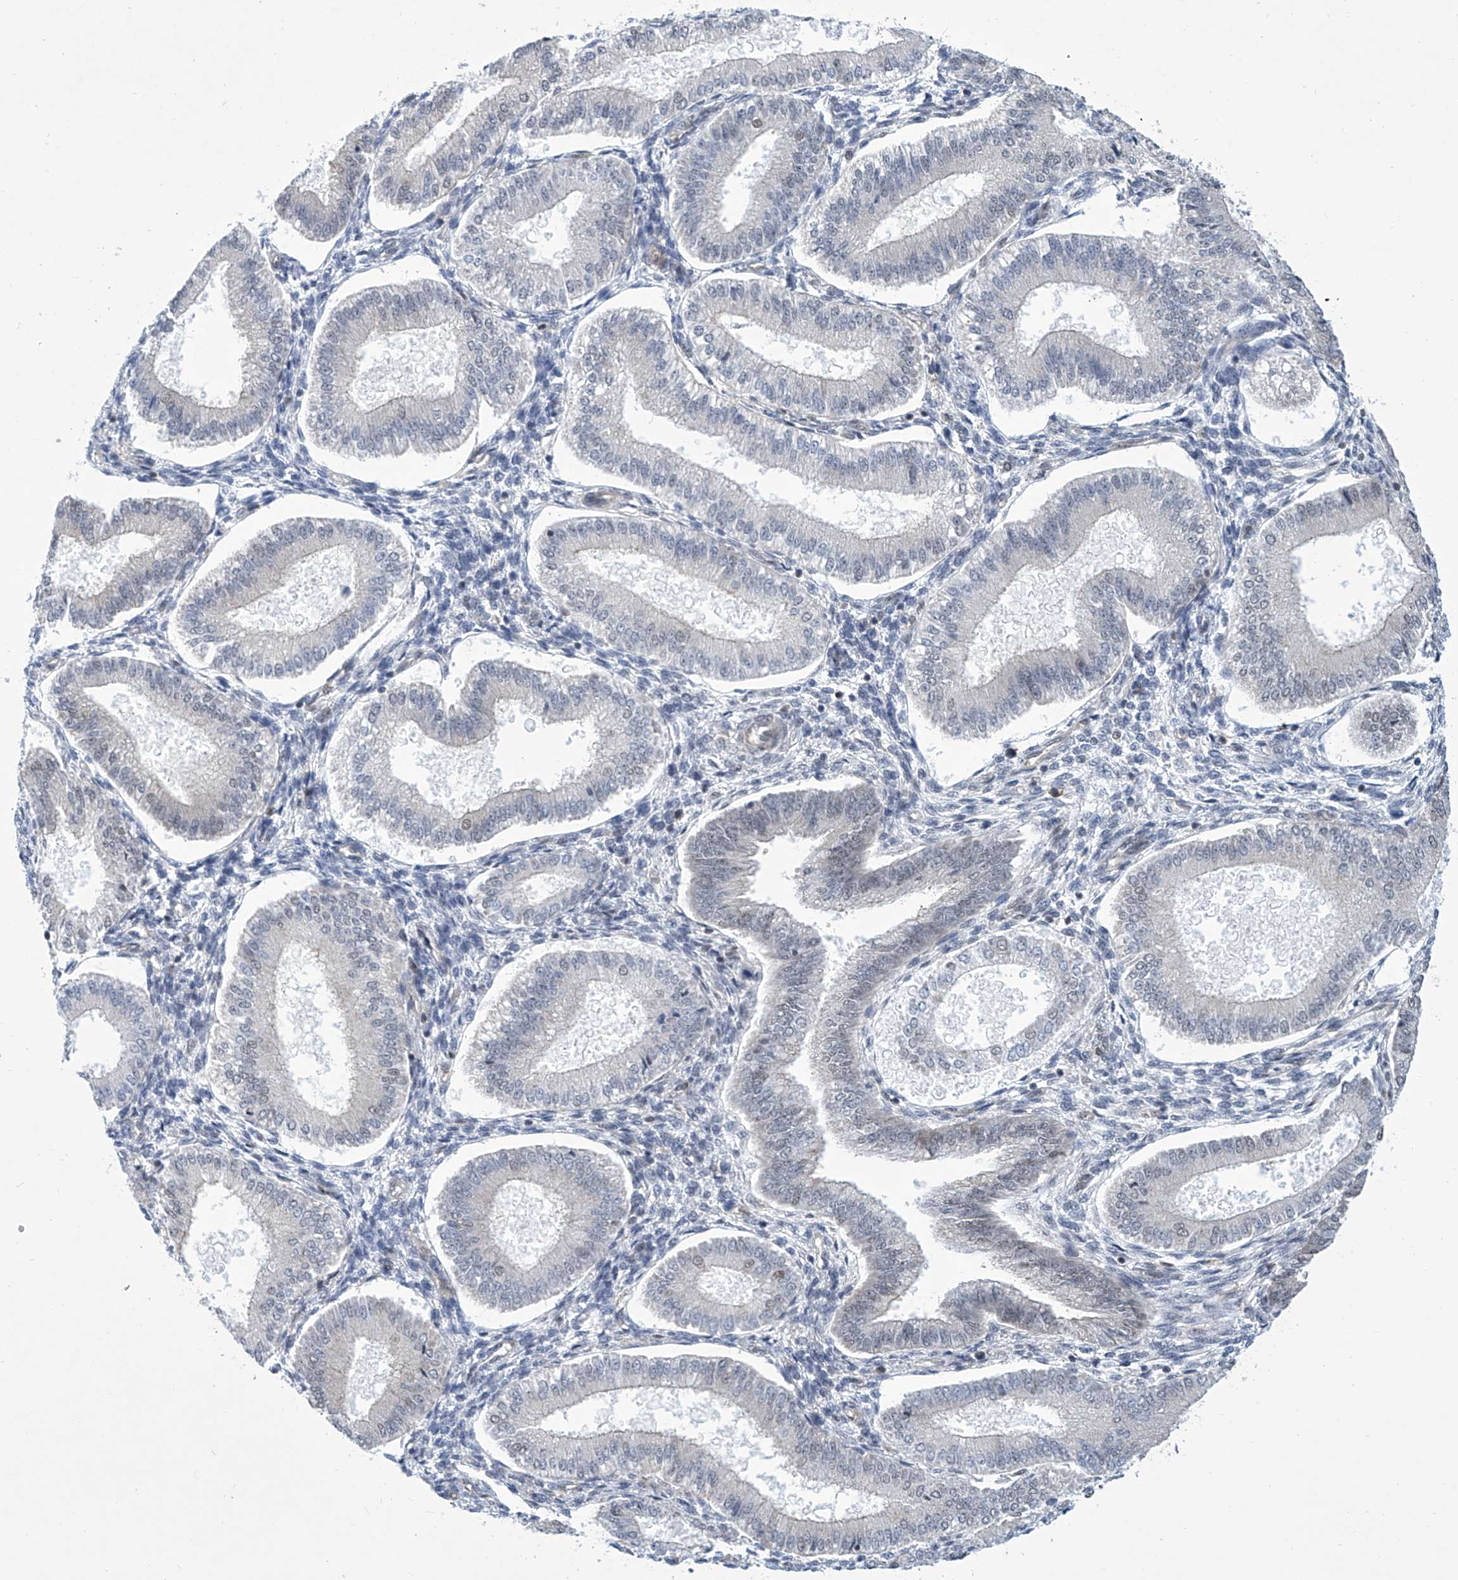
{"staining": {"intensity": "negative", "quantity": "none", "location": "none"}, "tissue": "endometrium", "cell_type": "Cells in endometrial stroma", "image_type": "normal", "snomed": [{"axis": "morphology", "description": "Normal tissue, NOS"}, {"axis": "topography", "description": "Endometrium"}], "caption": "High power microscopy image of an IHC photomicrograph of unremarkable endometrium, revealing no significant expression in cells in endometrial stroma.", "gene": "SREBF2", "patient": {"sex": "female", "age": 39}}